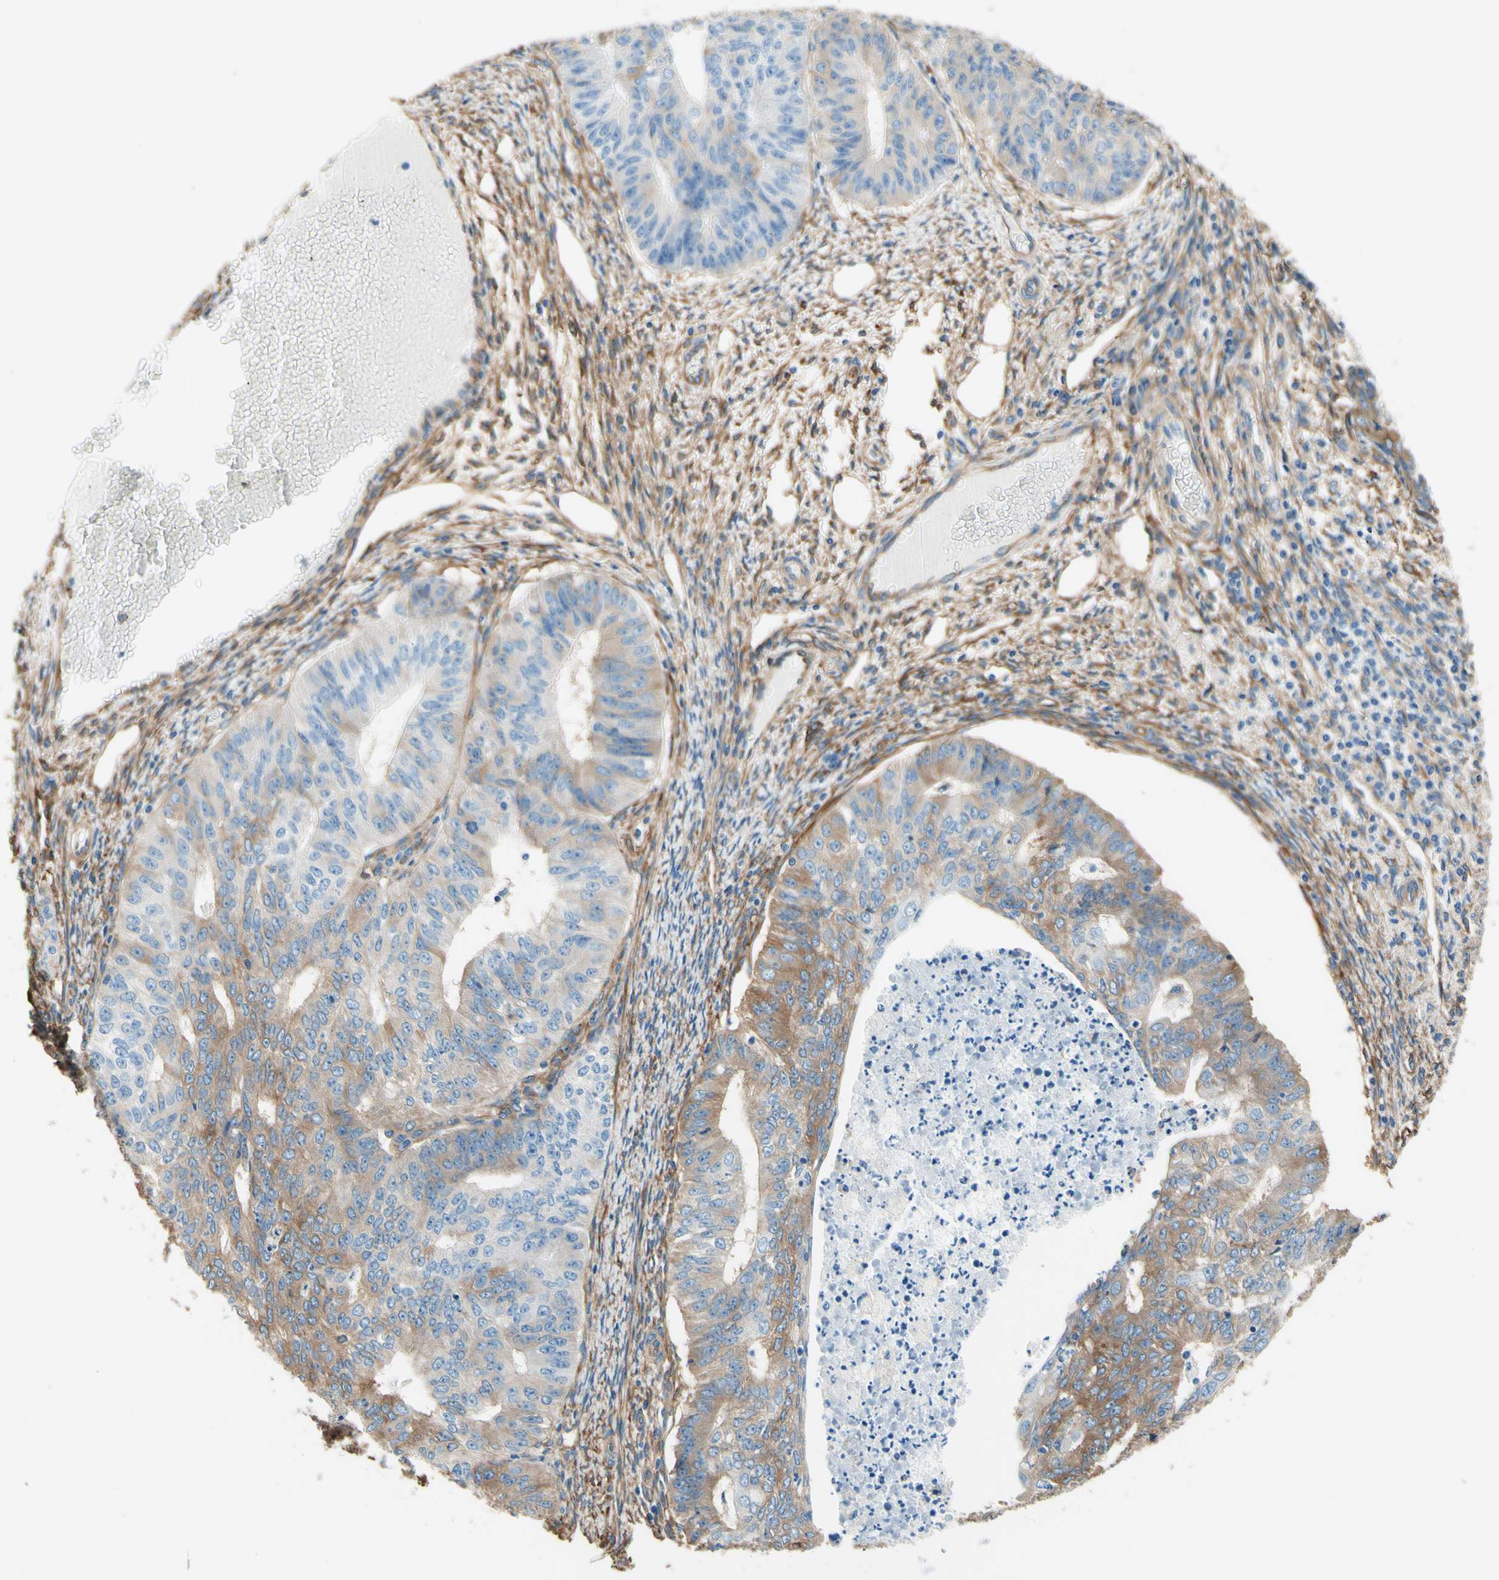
{"staining": {"intensity": "moderate", "quantity": "25%-75%", "location": "cytoplasmic/membranous"}, "tissue": "endometrial cancer", "cell_type": "Tumor cells", "image_type": "cancer", "snomed": [{"axis": "morphology", "description": "Adenocarcinoma, NOS"}, {"axis": "topography", "description": "Endometrium"}], "caption": "Moderate cytoplasmic/membranous protein expression is present in approximately 25%-75% of tumor cells in endometrial adenocarcinoma.", "gene": "DPYSL3", "patient": {"sex": "female", "age": 32}}